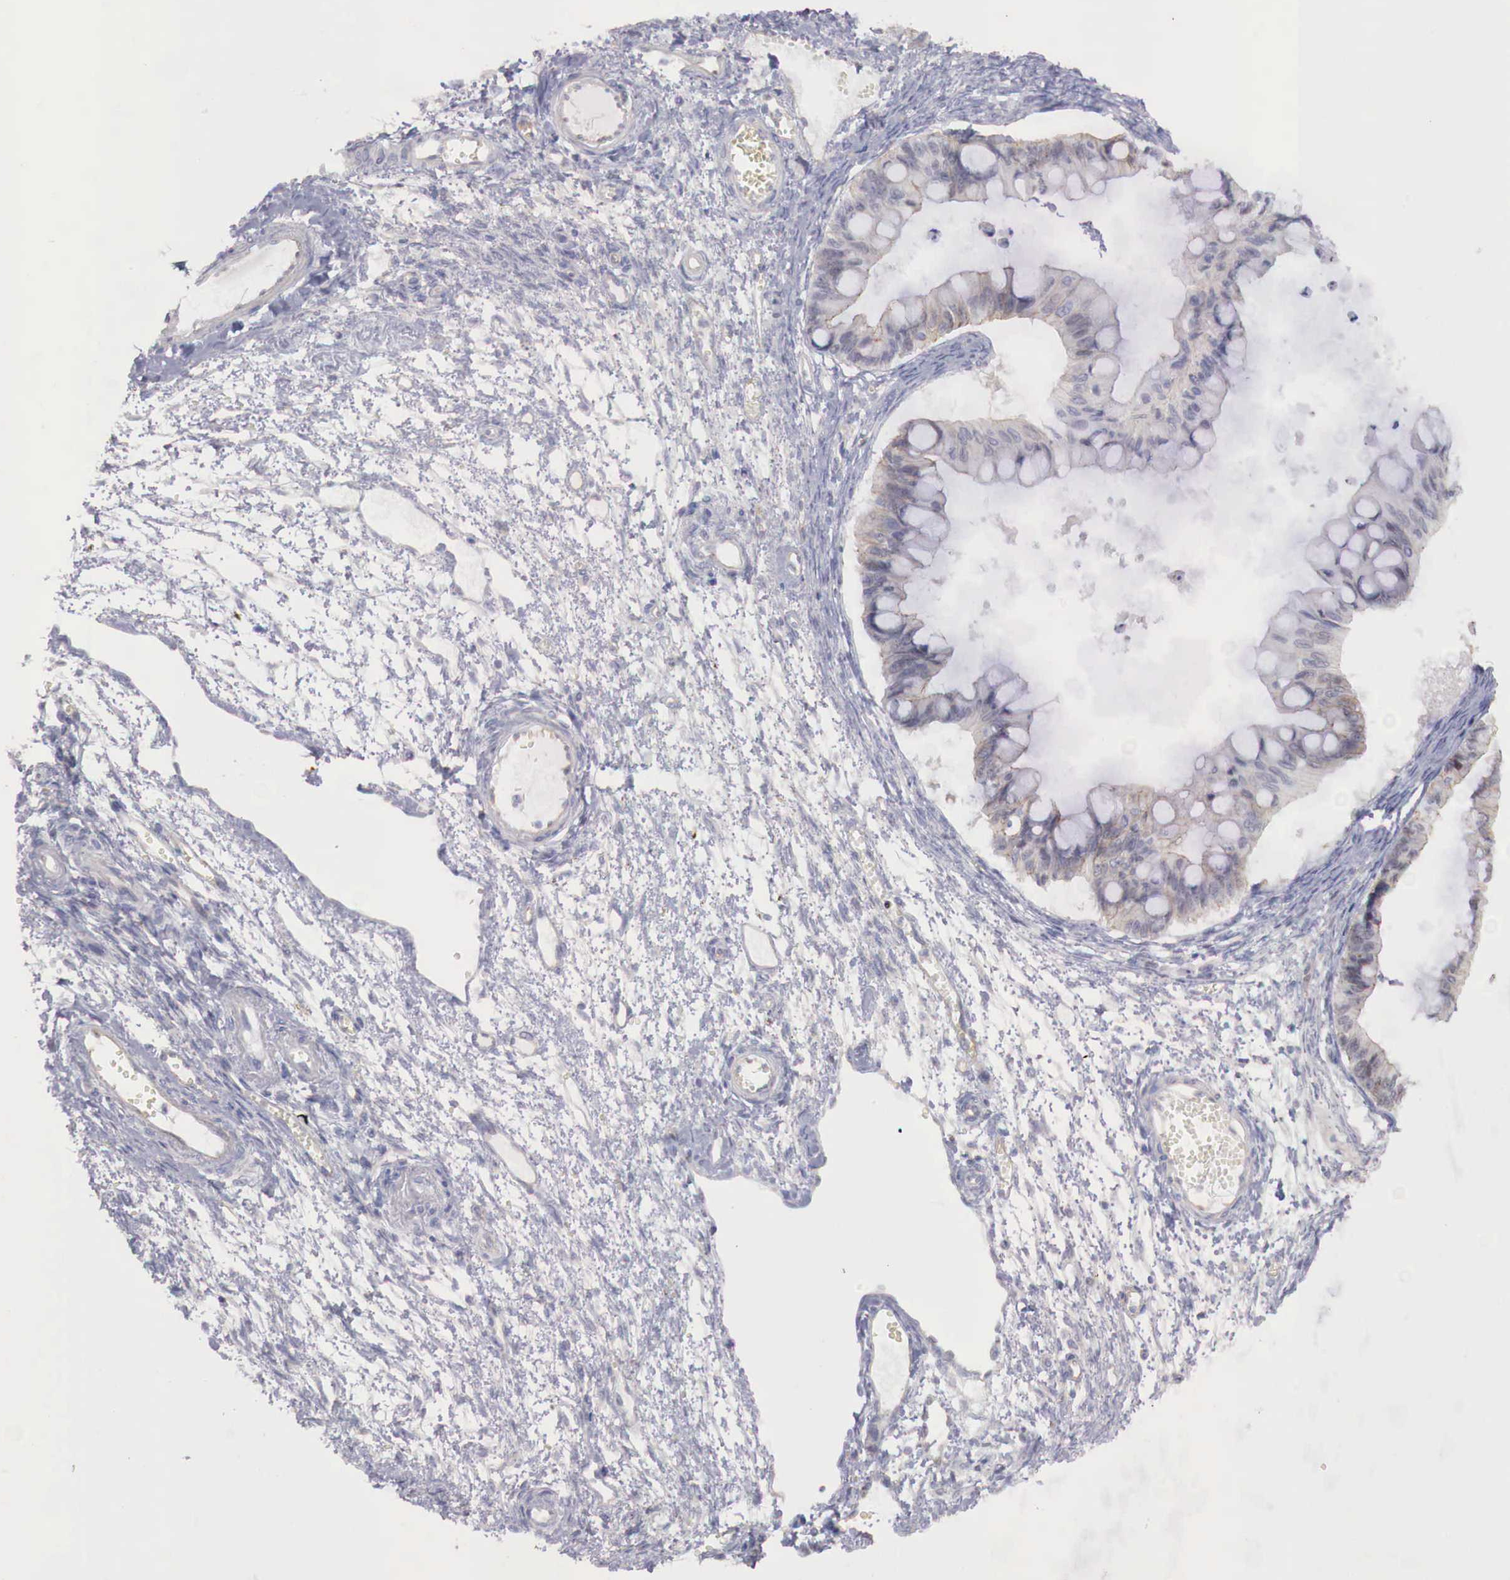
{"staining": {"intensity": "negative", "quantity": "none", "location": "none"}, "tissue": "ovarian cancer", "cell_type": "Tumor cells", "image_type": "cancer", "snomed": [{"axis": "morphology", "description": "Cystadenocarcinoma, mucinous, NOS"}, {"axis": "topography", "description": "Ovary"}], "caption": "Micrograph shows no significant protein staining in tumor cells of ovarian mucinous cystadenocarcinoma.", "gene": "TRIM13", "patient": {"sex": "female", "age": 57}}